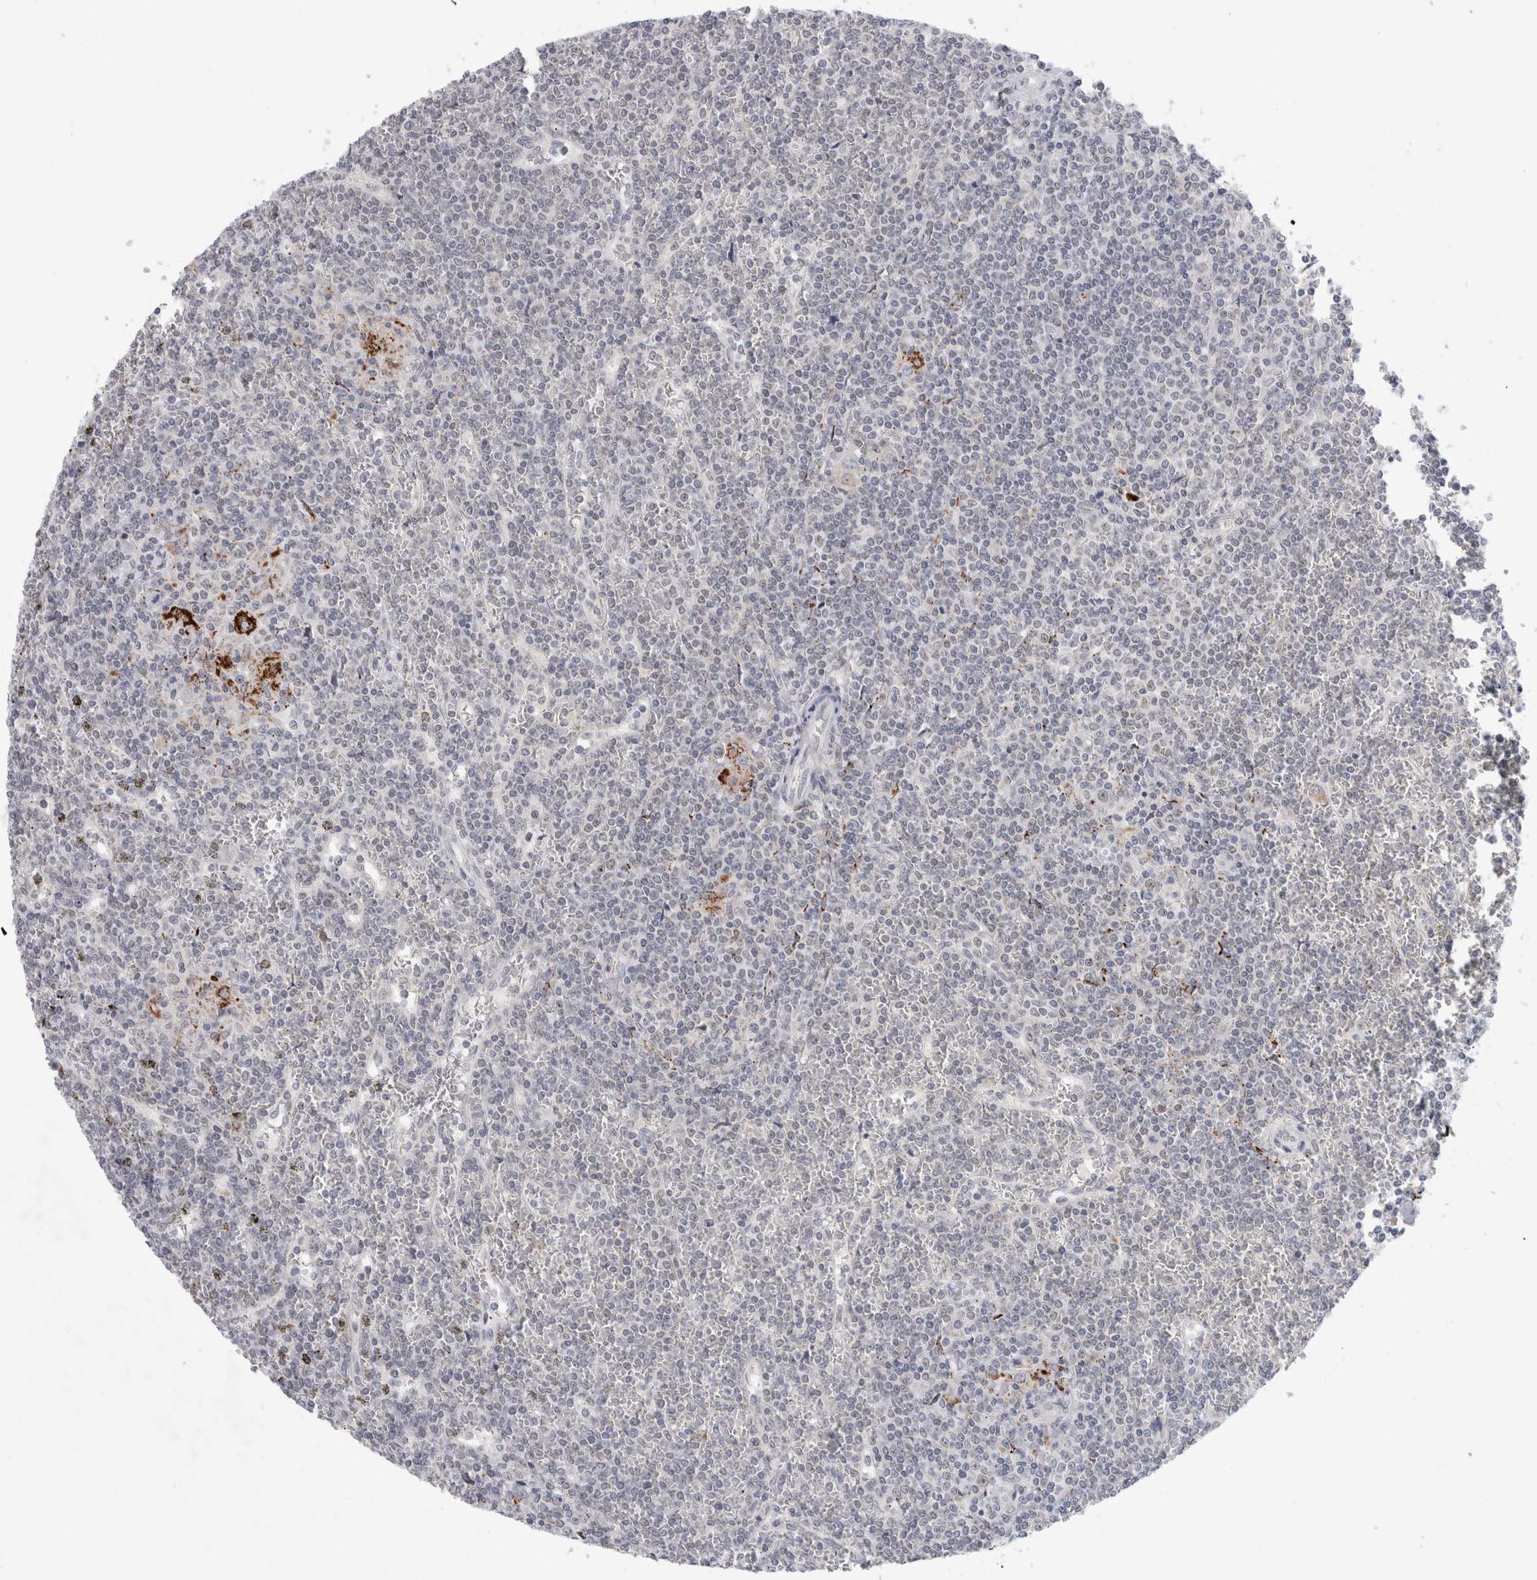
{"staining": {"intensity": "negative", "quantity": "none", "location": "none"}, "tissue": "lymphoma", "cell_type": "Tumor cells", "image_type": "cancer", "snomed": [{"axis": "morphology", "description": "Malignant lymphoma, non-Hodgkin's type, Low grade"}, {"axis": "topography", "description": "Spleen"}], "caption": "An immunohistochemistry micrograph of lymphoma is shown. There is no staining in tumor cells of lymphoma.", "gene": "NIPA1", "patient": {"sex": "female", "age": 19}}